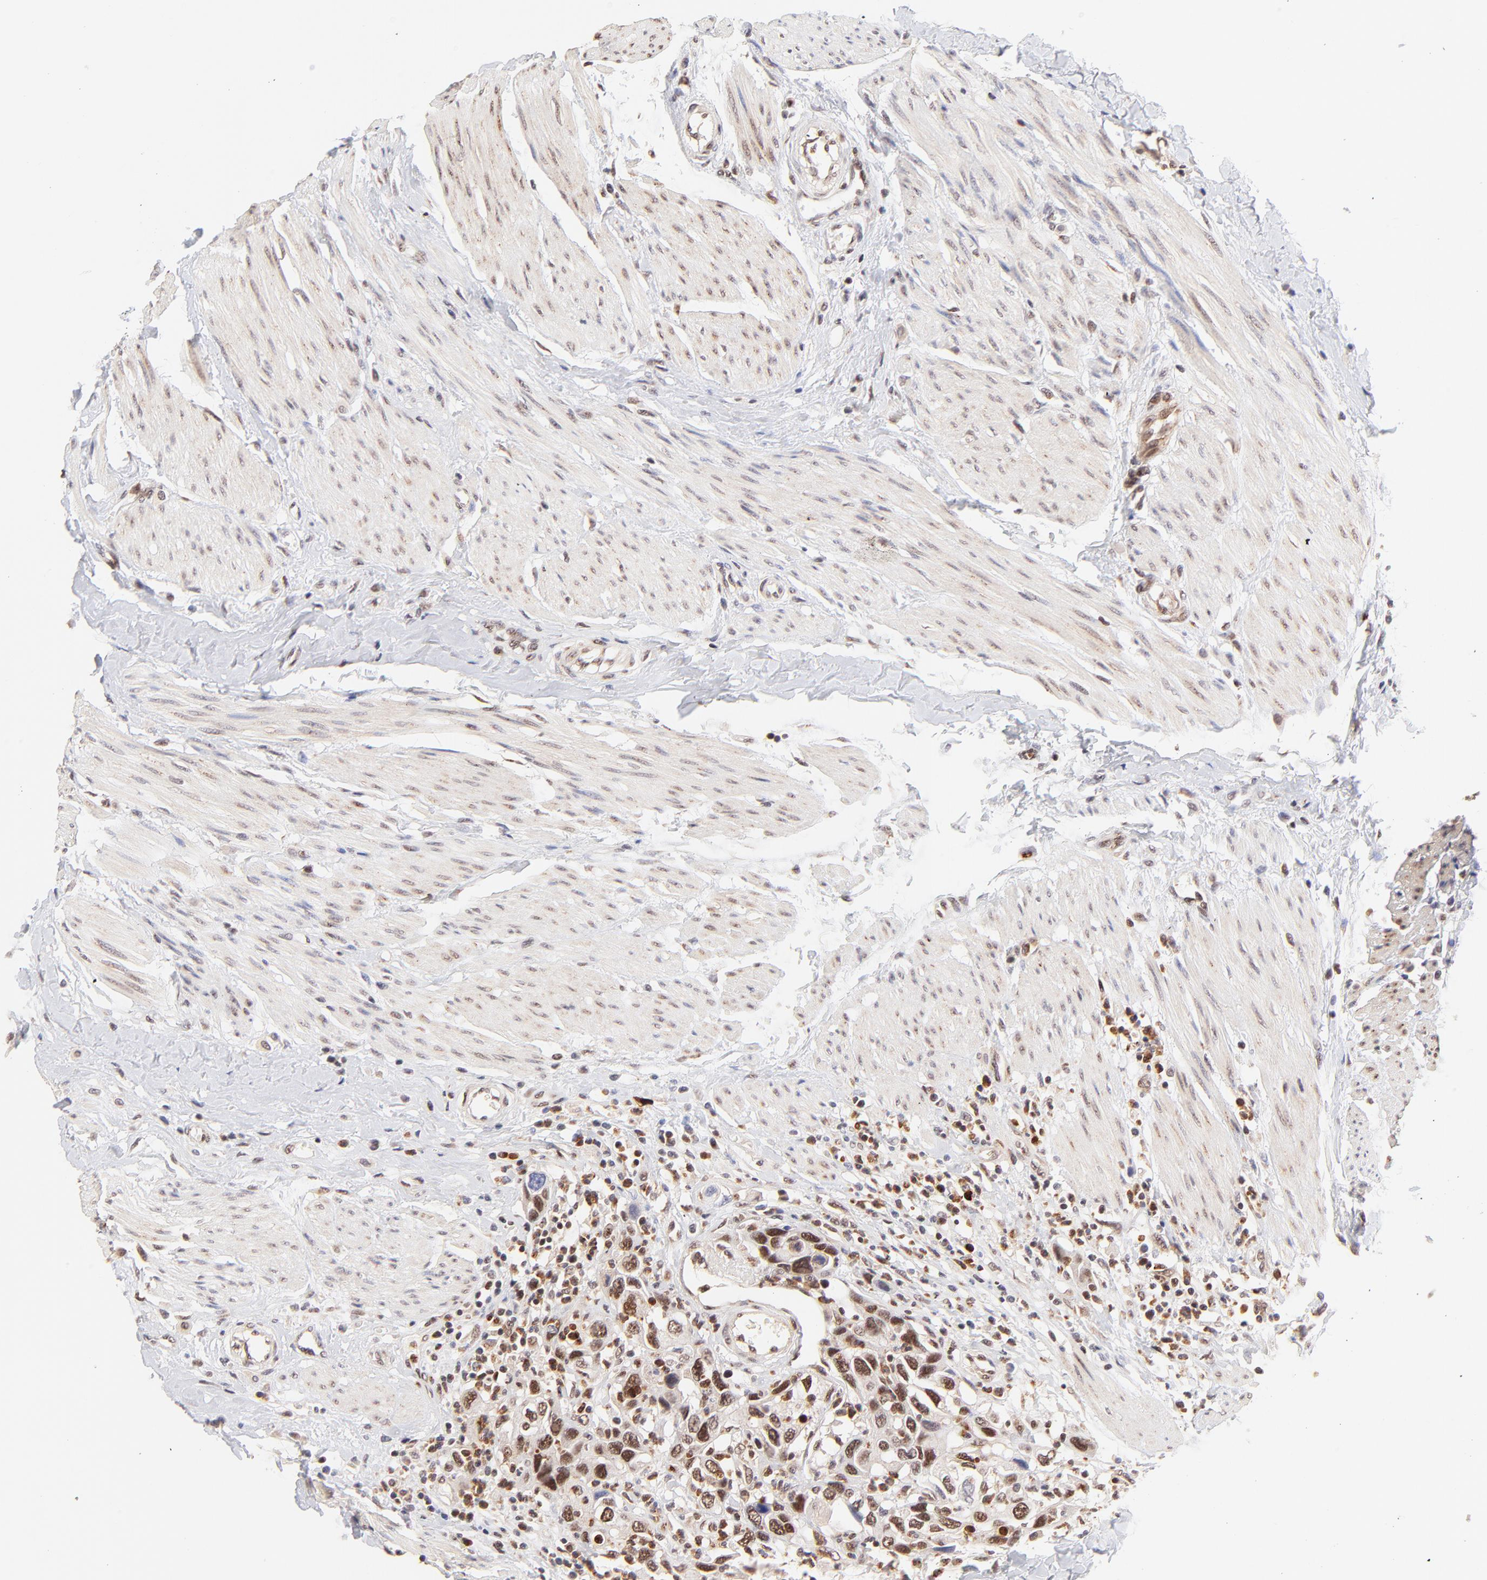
{"staining": {"intensity": "moderate", "quantity": ">75%", "location": "nuclear"}, "tissue": "urothelial cancer", "cell_type": "Tumor cells", "image_type": "cancer", "snomed": [{"axis": "morphology", "description": "Urothelial carcinoma, High grade"}, {"axis": "topography", "description": "Urinary bladder"}], "caption": "Human high-grade urothelial carcinoma stained with a protein marker displays moderate staining in tumor cells.", "gene": "MED12", "patient": {"sex": "male", "age": 66}}